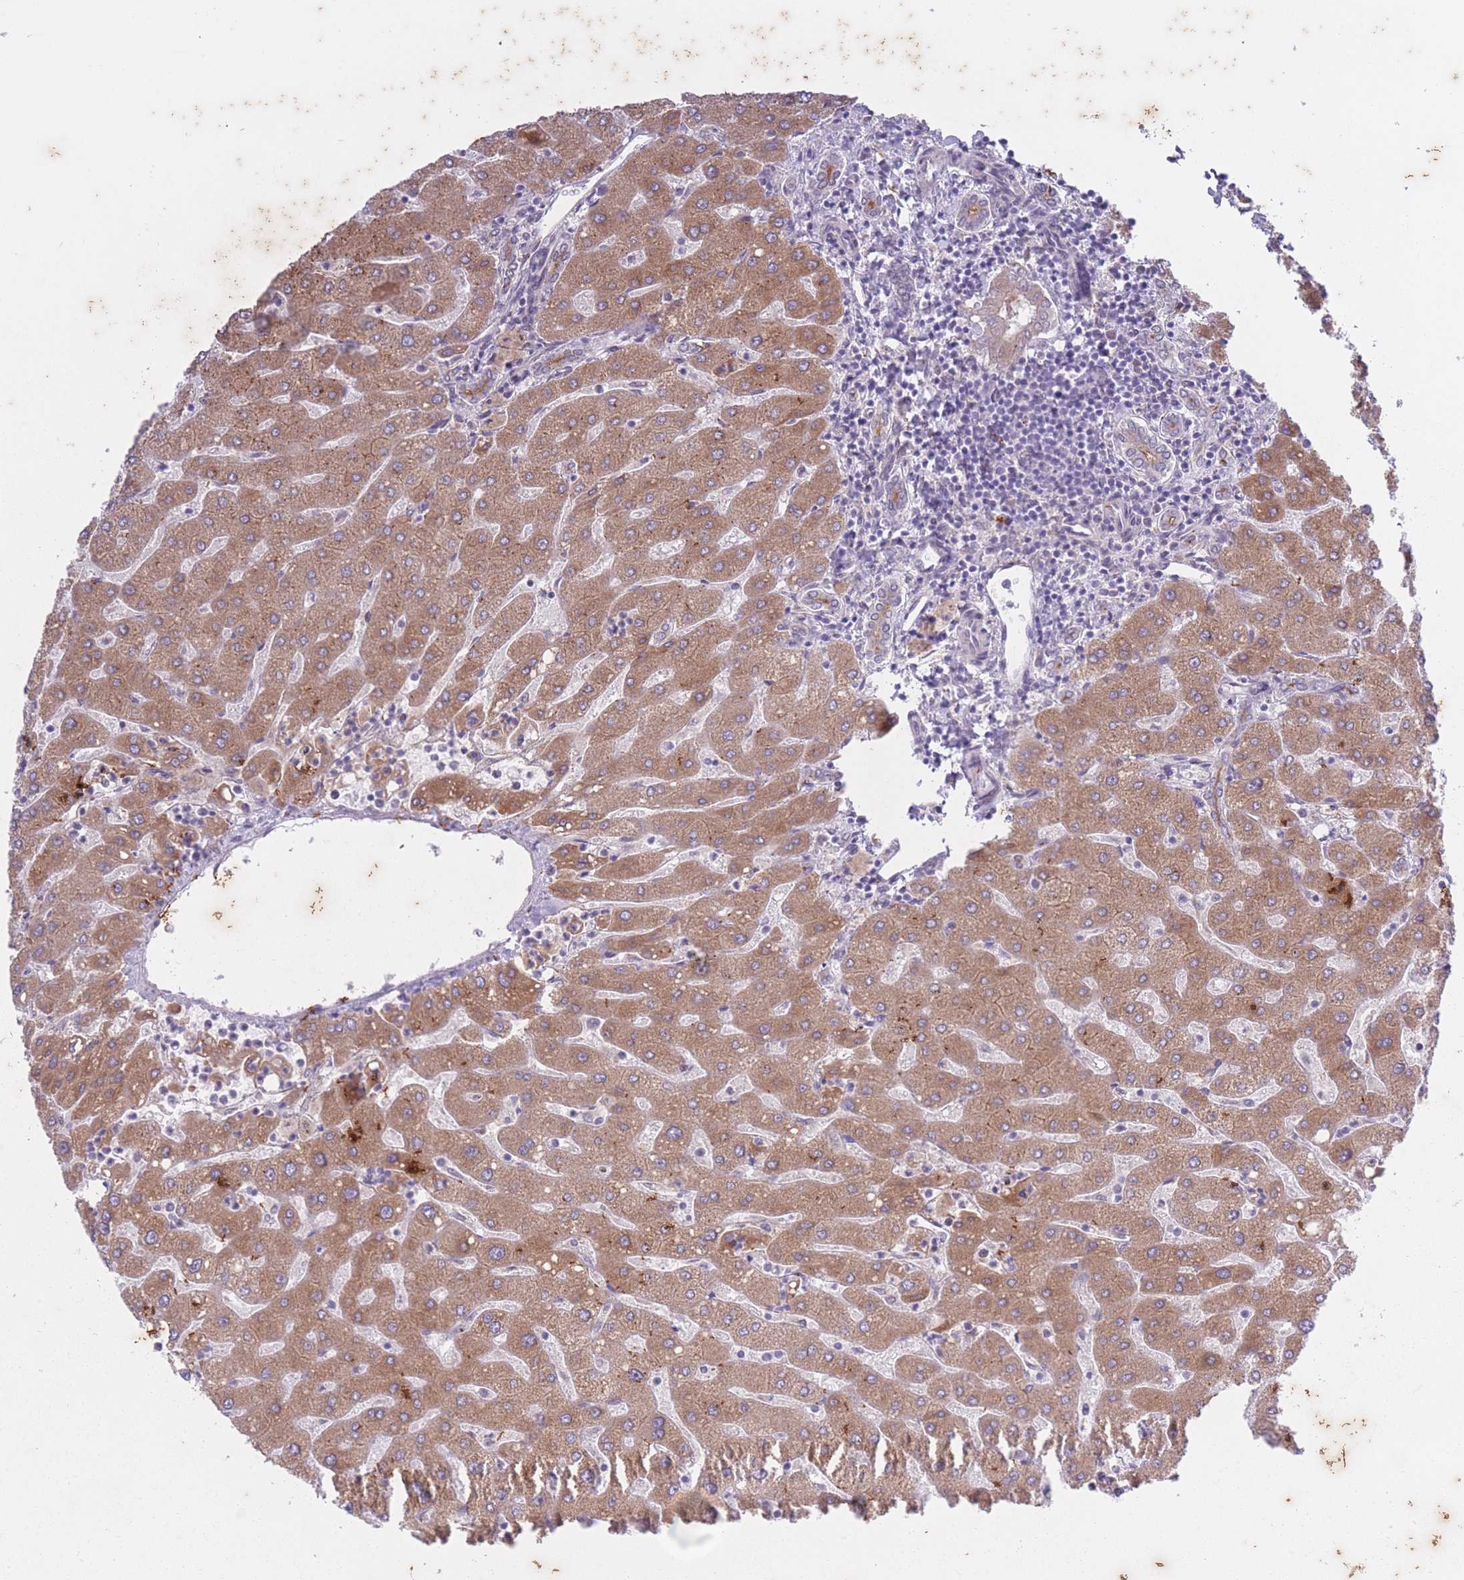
{"staining": {"intensity": "moderate", "quantity": "<25%", "location": "cytoplasmic/membranous"}, "tissue": "liver", "cell_type": "Cholangiocytes", "image_type": "normal", "snomed": [{"axis": "morphology", "description": "Normal tissue, NOS"}, {"axis": "topography", "description": "Liver"}], "caption": "Approximately <25% of cholangiocytes in normal human liver display moderate cytoplasmic/membranous protein staining as visualized by brown immunohistochemical staining.", "gene": "ARPIN", "patient": {"sex": "male", "age": 67}}